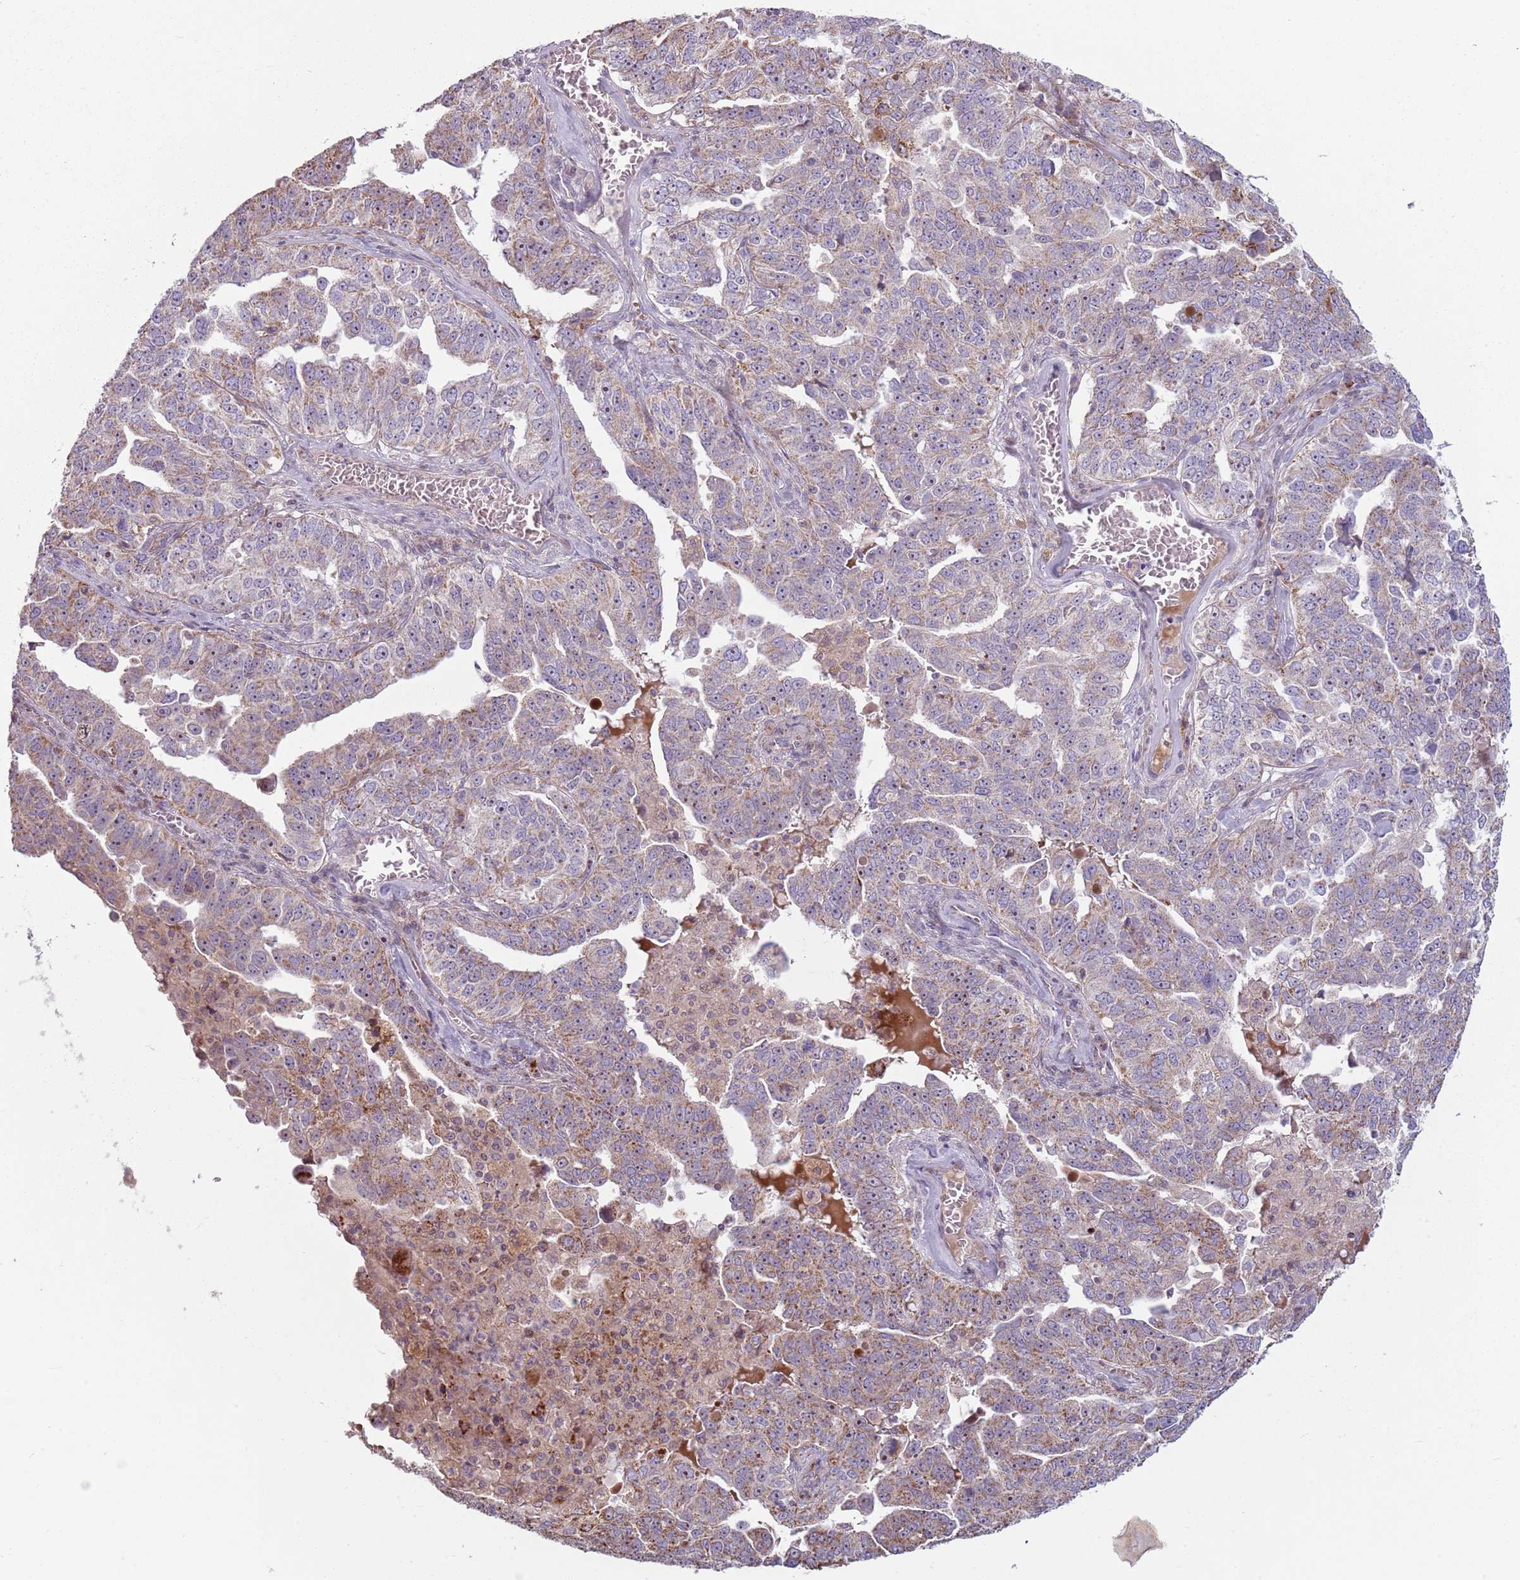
{"staining": {"intensity": "moderate", "quantity": "25%-75%", "location": "cytoplasmic/membranous"}, "tissue": "ovarian cancer", "cell_type": "Tumor cells", "image_type": "cancer", "snomed": [{"axis": "morphology", "description": "Carcinoma, endometroid"}, {"axis": "topography", "description": "Ovary"}], "caption": "A photomicrograph showing moderate cytoplasmic/membranous expression in approximately 25%-75% of tumor cells in ovarian cancer (endometroid carcinoma), as visualized by brown immunohistochemical staining.", "gene": "ZNF530", "patient": {"sex": "female", "age": 62}}